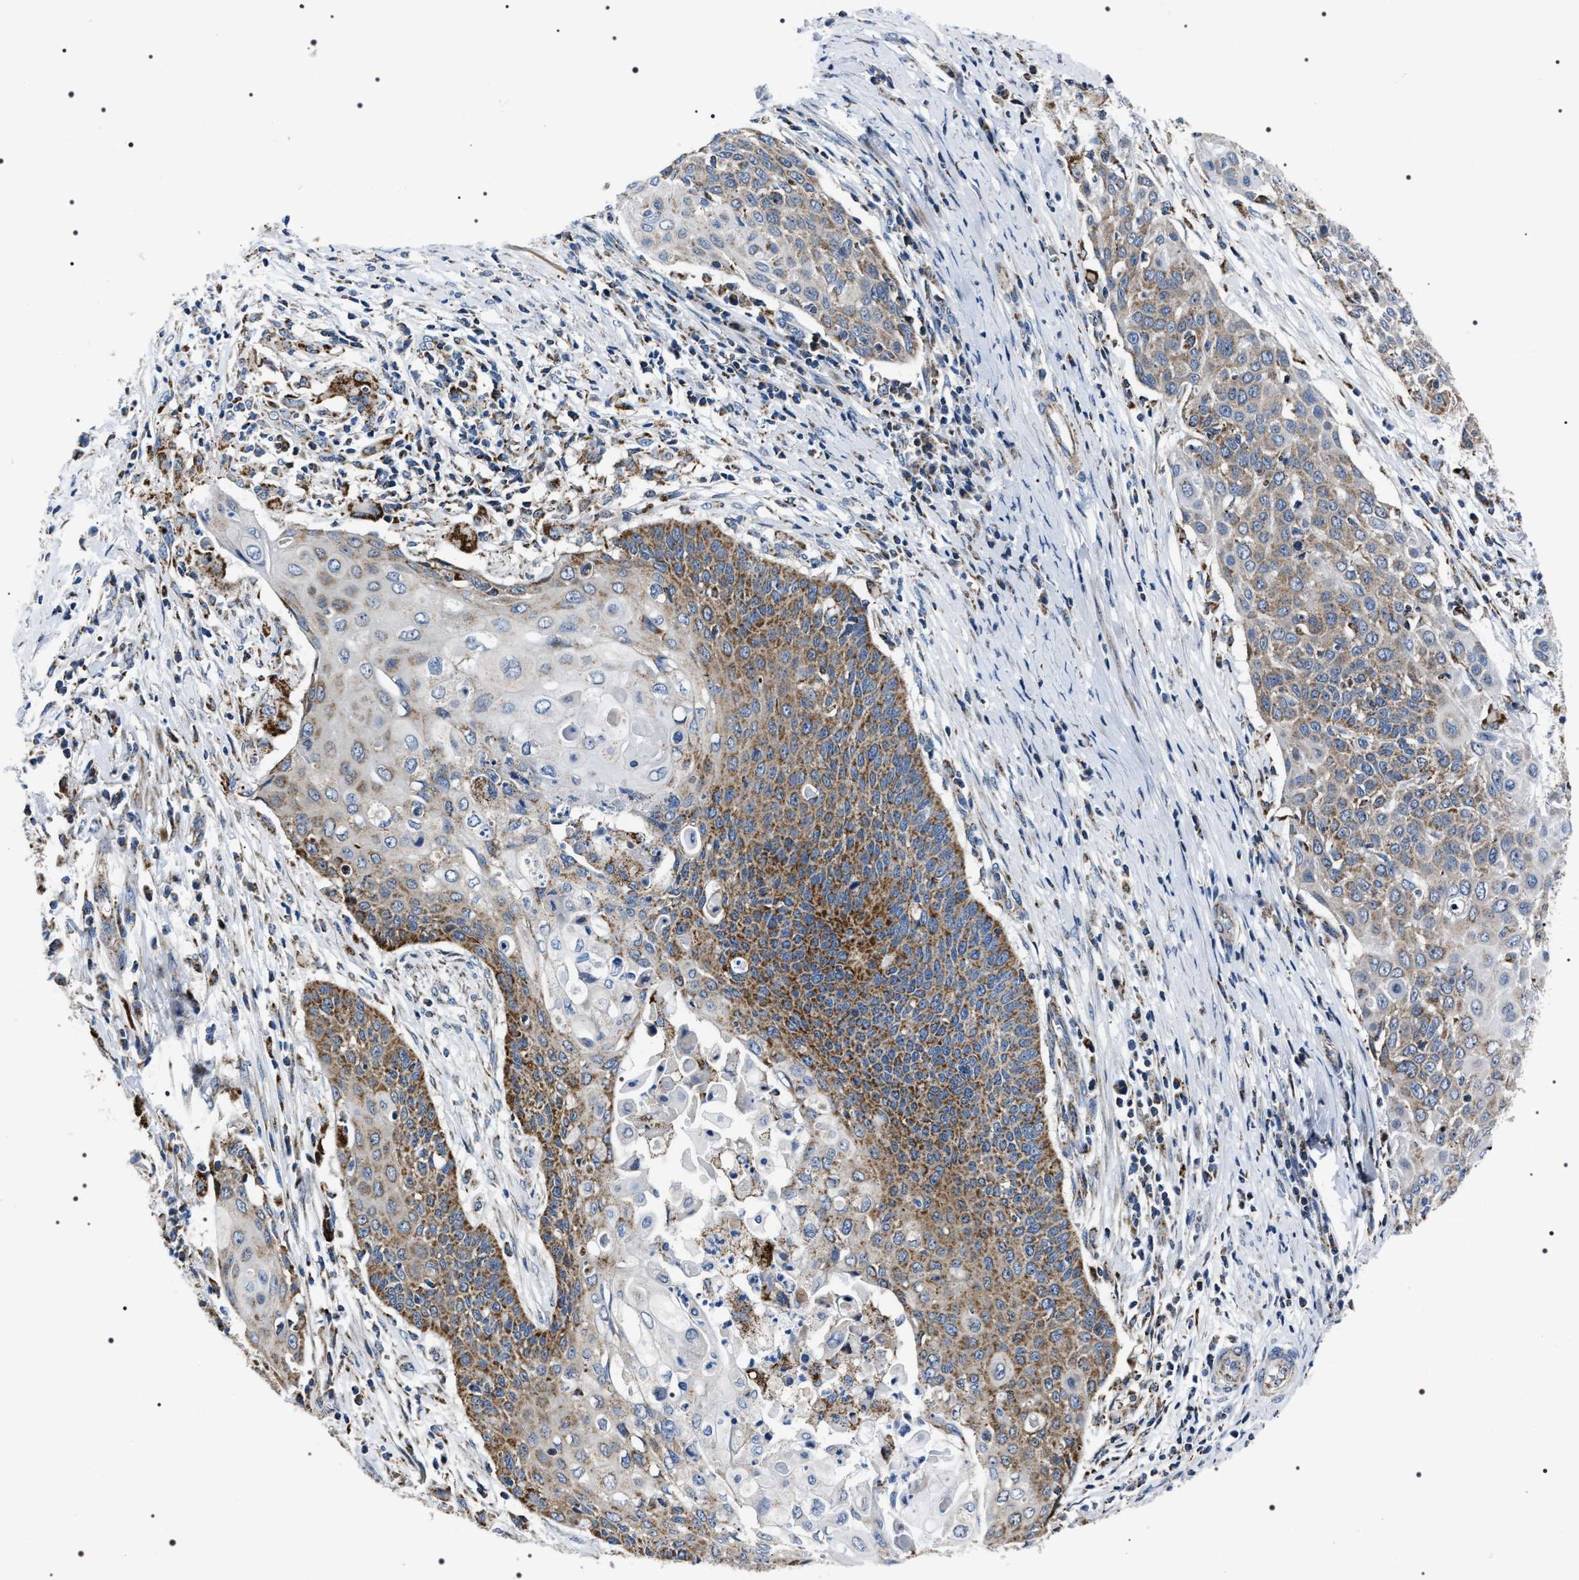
{"staining": {"intensity": "moderate", "quantity": ">75%", "location": "cytoplasmic/membranous"}, "tissue": "cervical cancer", "cell_type": "Tumor cells", "image_type": "cancer", "snomed": [{"axis": "morphology", "description": "Squamous cell carcinoma, NOS"}, {"axis": "topography", "description": "Cervix"}], "caption": "Tumor cells display medium levels of moderate cytoplasmic/membranous expression in about >75% of cells in human cervical cancer (squamous cell carcinoma). The protein of interest is shown in brown color, while the nuclei are stained blue.", "gene": "NTMT1", "patient": {"sex": "female", "age": 39}}